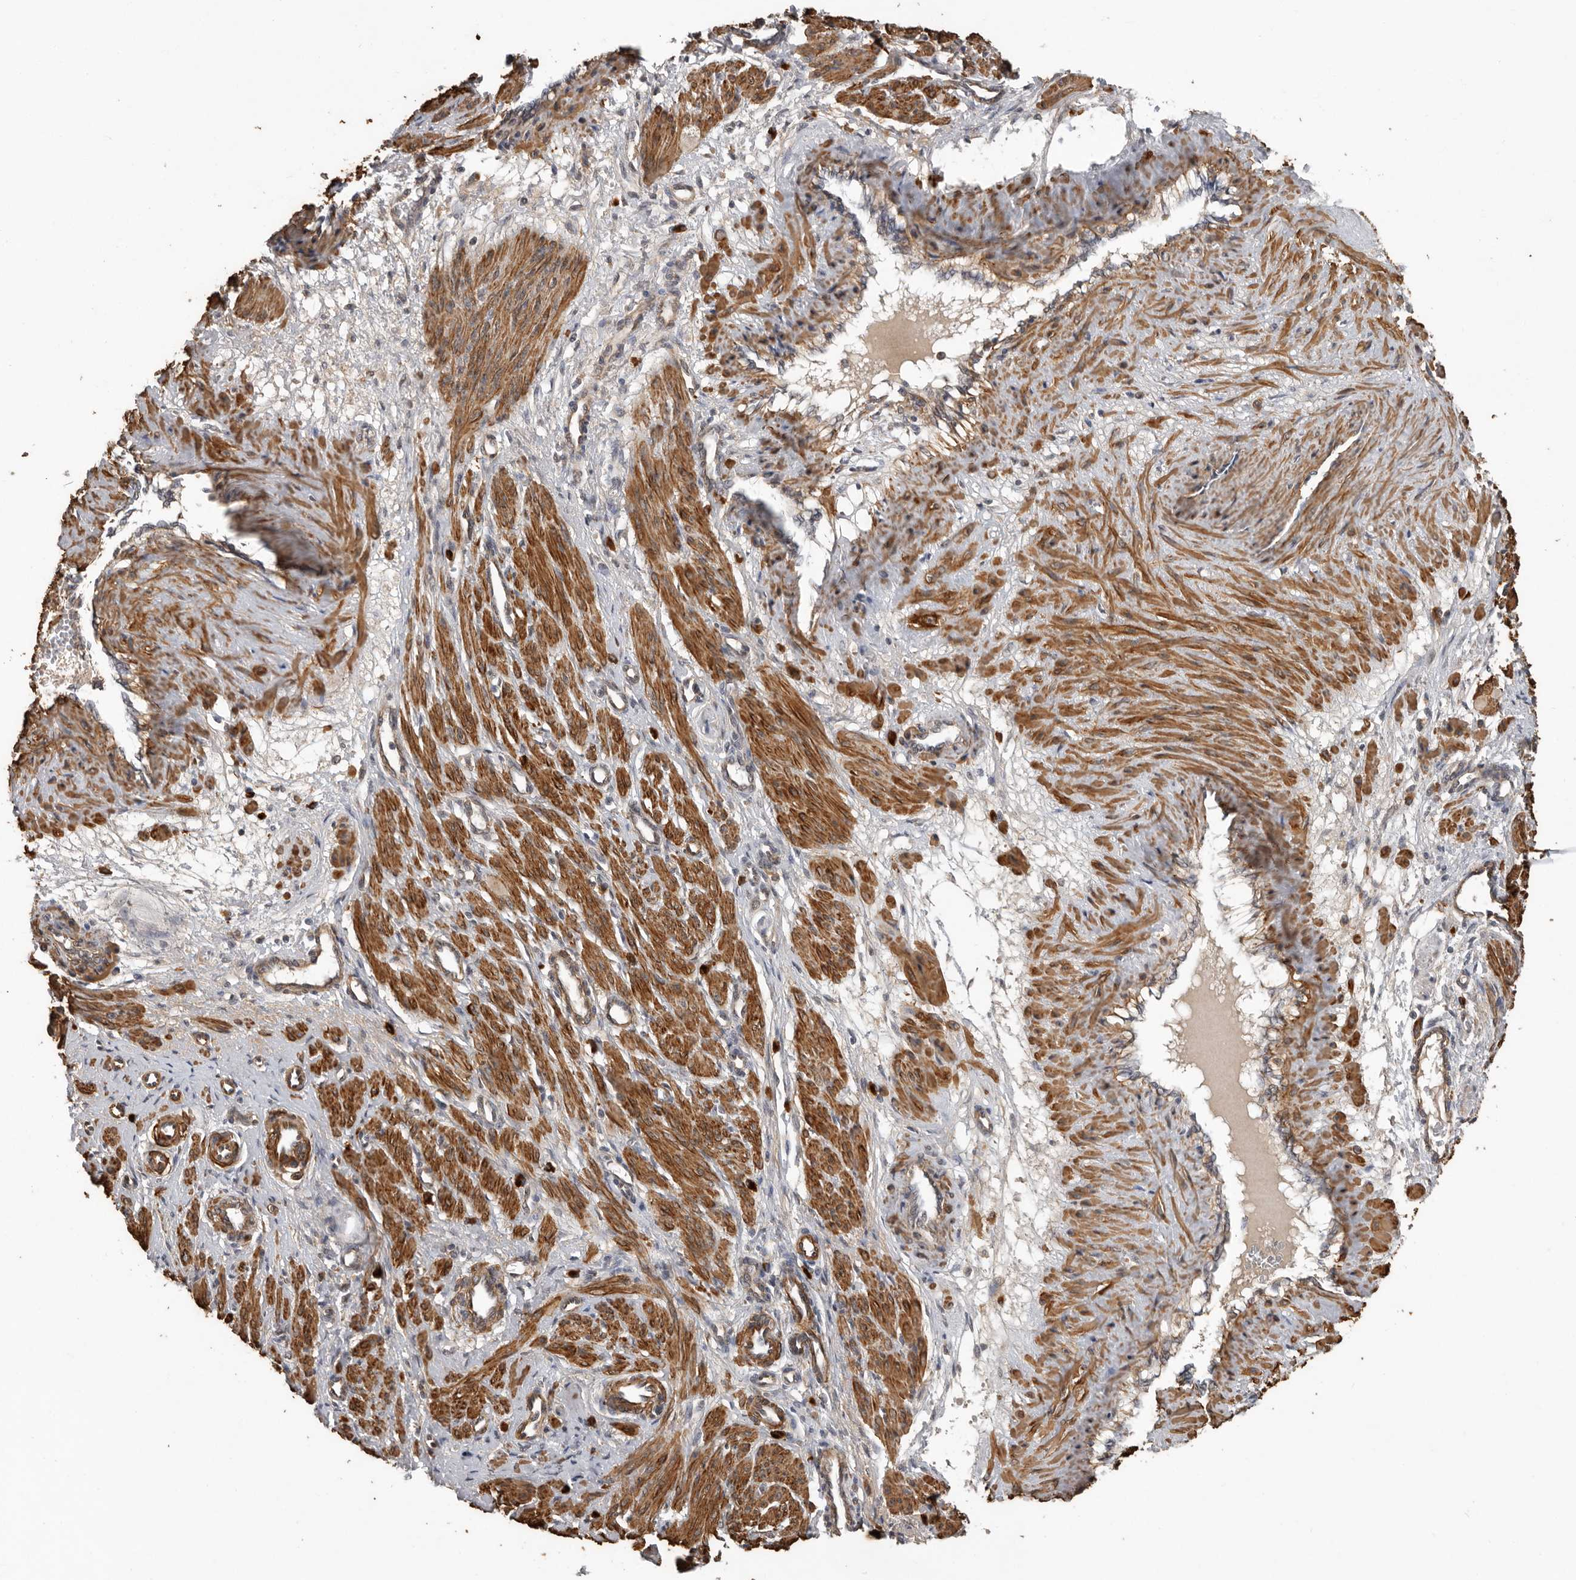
{"staining": {"intensity": "strong", "quantity": ">75%", "location": "cytoplasmic/membranous"}, "tissue": "smooth muscle", "cell_type": "Smooth muscle cells", "image_type": "normal", "snomed": [{"axis": "morphology", "description": "Normal tissue, NOS"}, {"axis": "topography", "description": "Endometrium"}], "caption": "Benign smooth muscle reveals strong cytoplasmic/membranous positivity in about >75% of smooth muscle cells The staining was performed using DAB, with brown indicating positive protein expression. Nuclei are stained blue with hematoxylin..", "gene": "RNF157", "patient": {"sex": "female", "age": 33}}